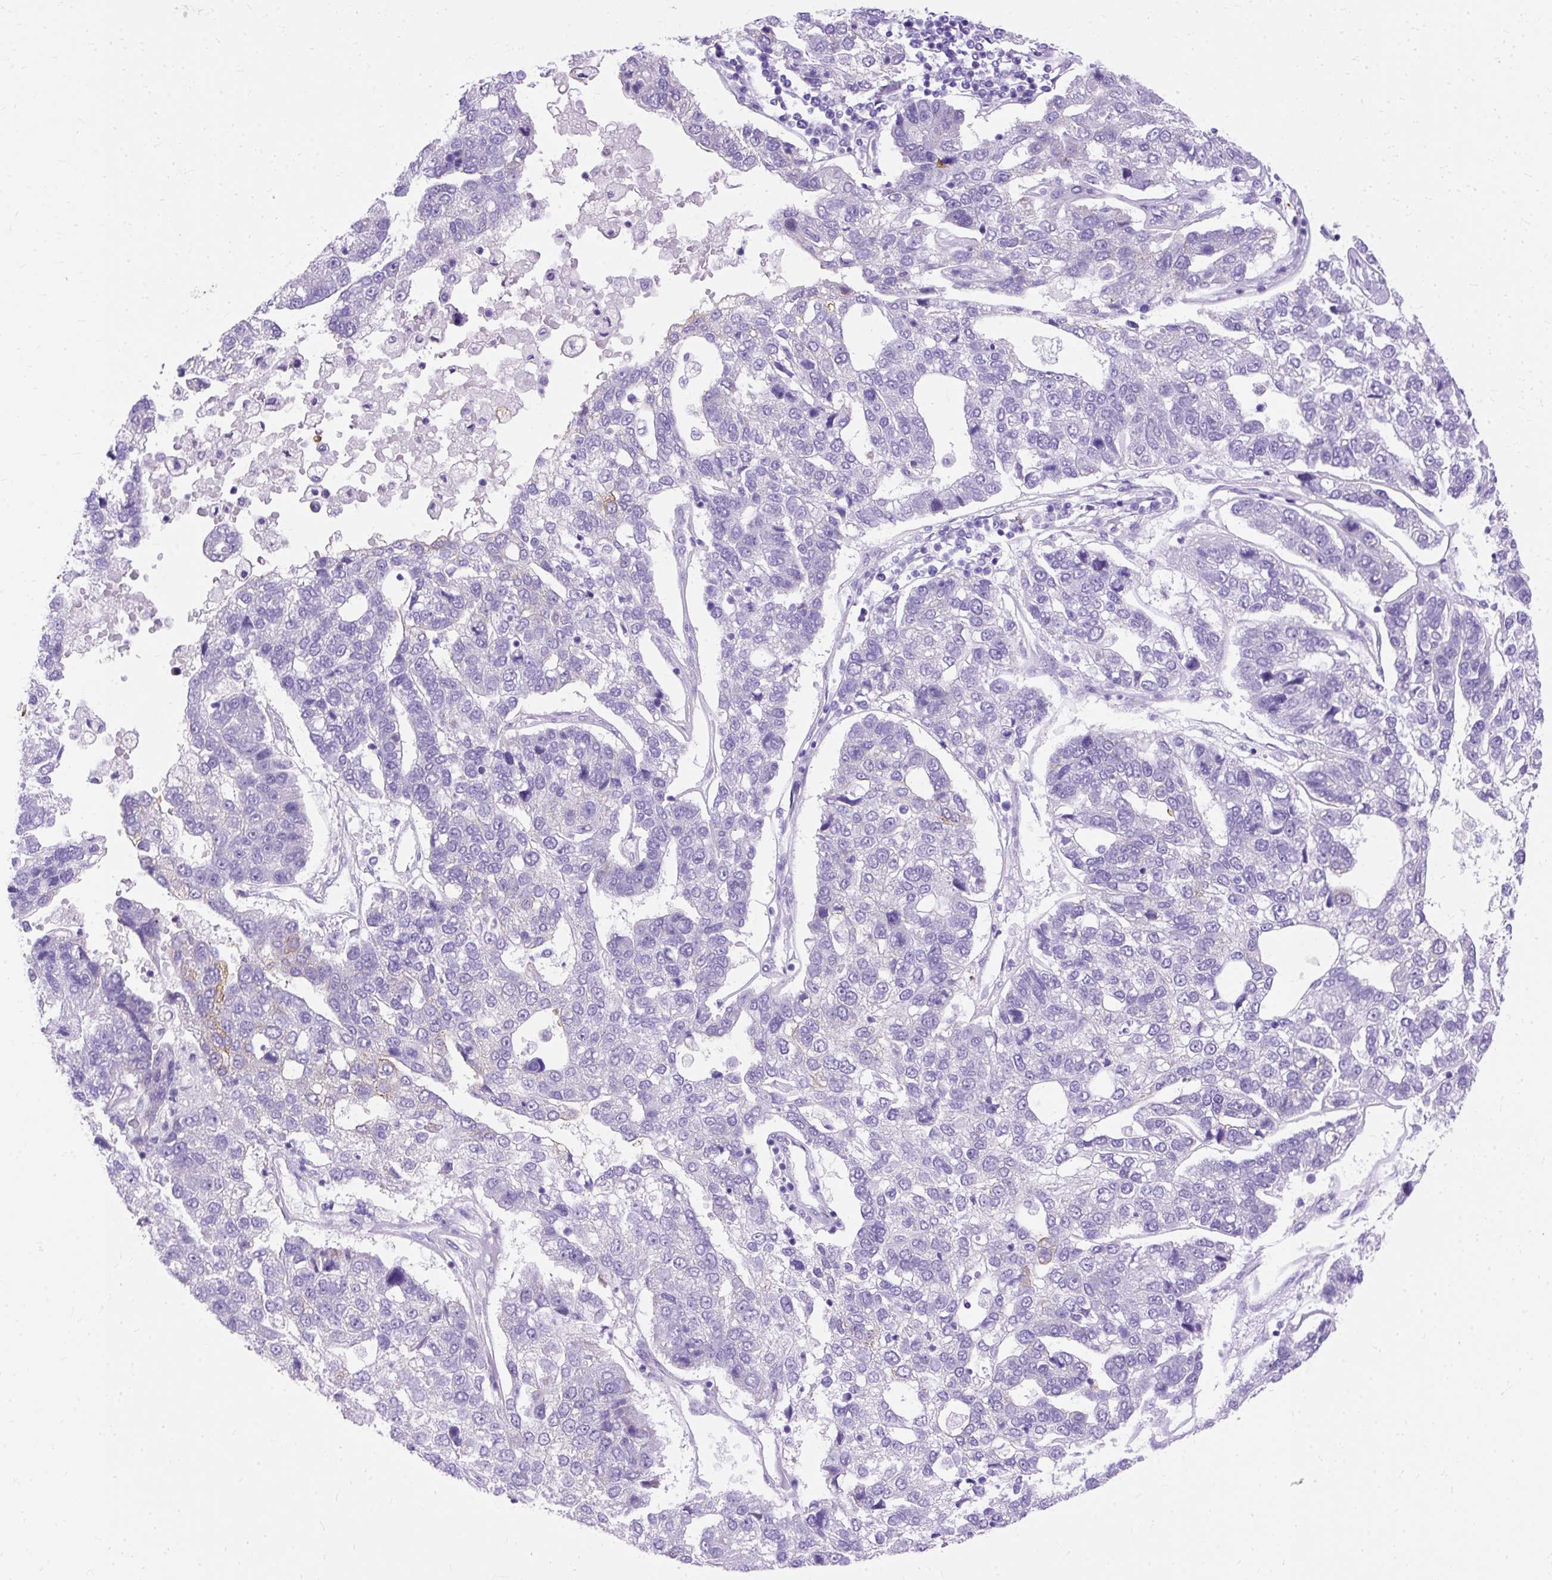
{"staining": {"intensity": "negative", "quantity": "none", "location": "none"}, "tissue": "pancreatic cancer", "cell_type": "Tumor cells", "image_type": "cancer", "snomed": [{"axis": "morphology", "description": "Adenocarcinoma, NOS"}, {"axis": "topography", "description": "Pancreas"}], "caption": "The IHC histopathology image has no significant staining in tumor cells of pancreatic cancer tissue. (DAB (3,3'-diaminobenzidine) immunohistochemistry (IHC) with hematoxylin counter stain).", "gene": "MYO6", "patient": {"sex": "female", "age": 61}}